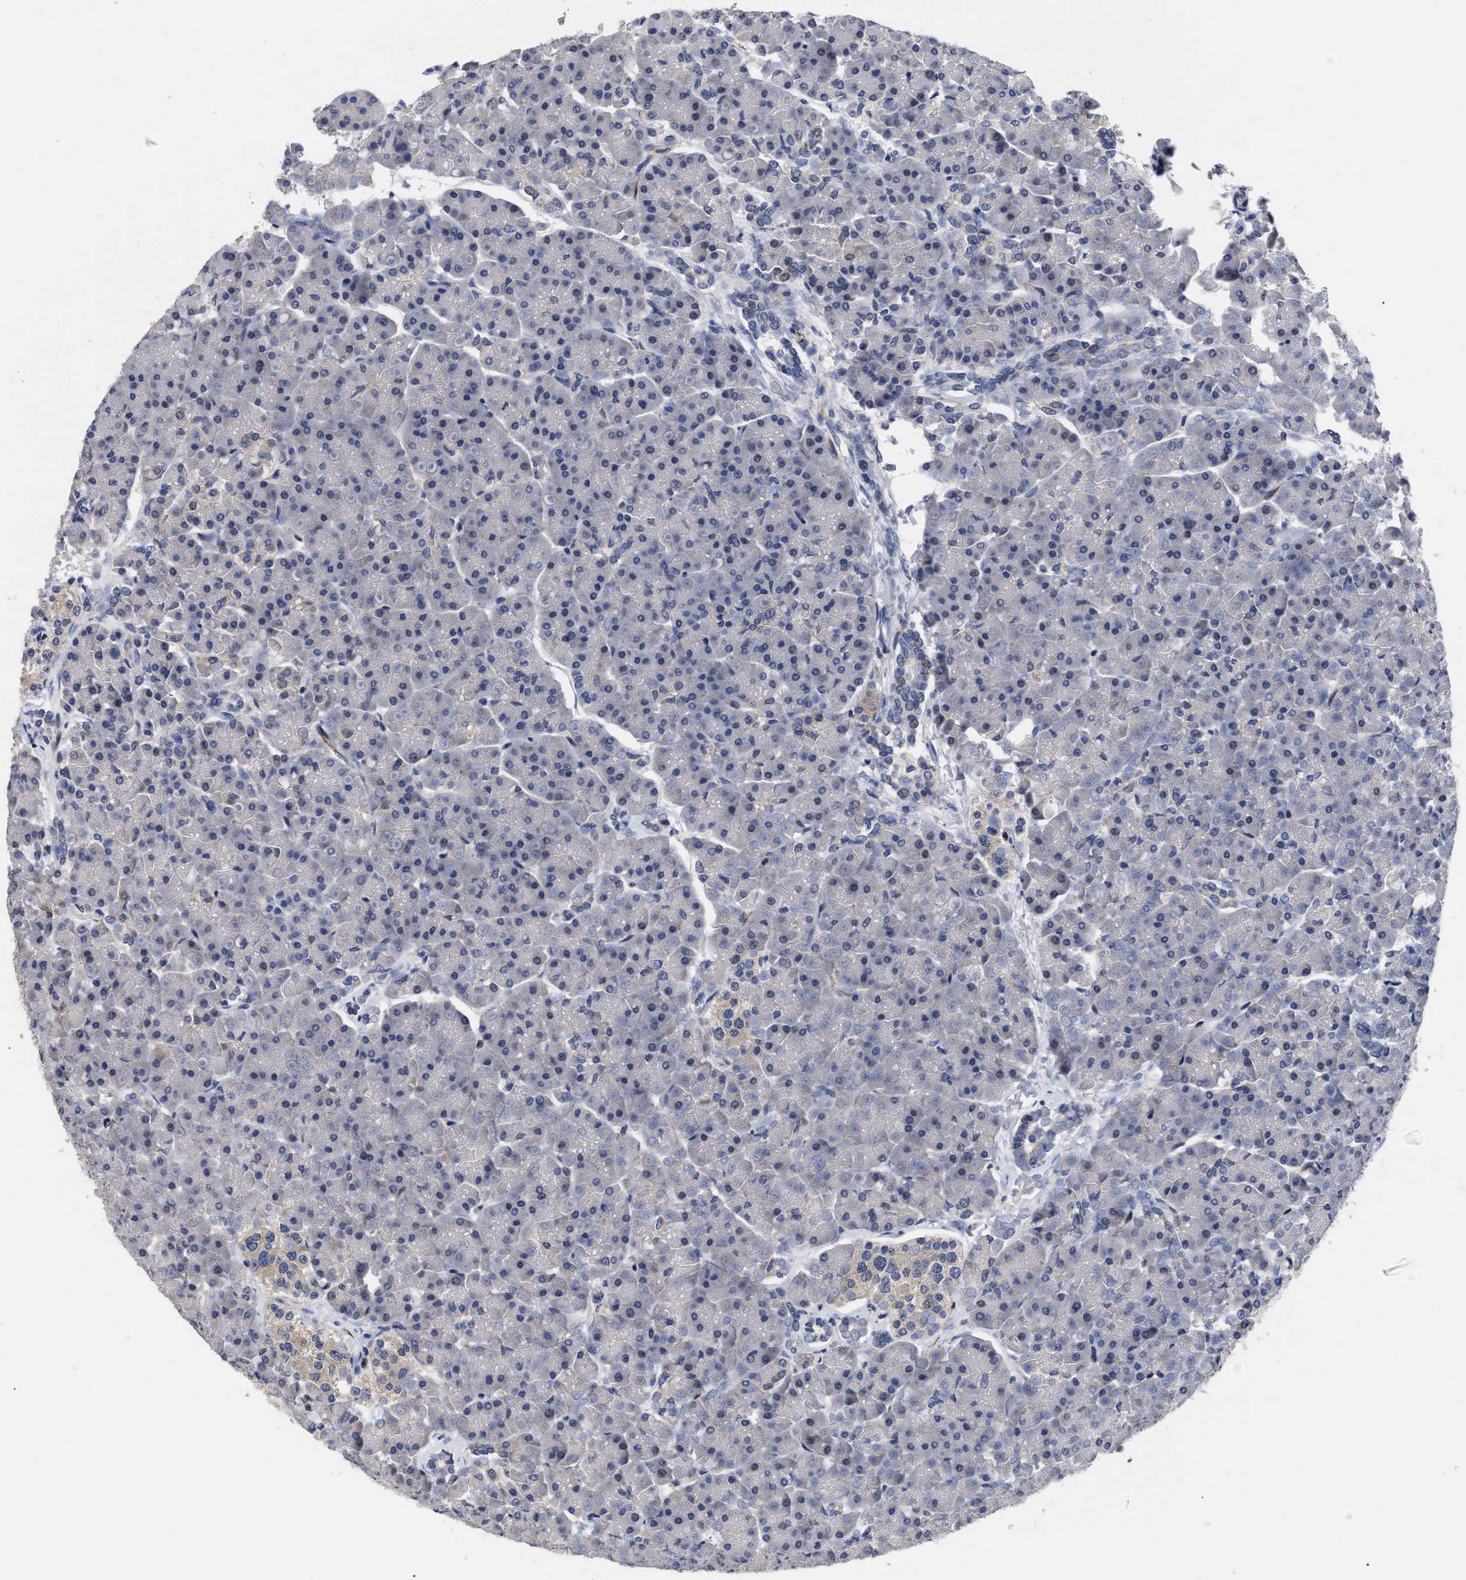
{"staining": {"intensity": "negative", "quantity": "none", "location": "none"}, "tissue": "pancreas", "cell_type": "Exocrine glandular cells", "image_type": "normal", "snomed": [{"axis": "morphology", "description": "Normal tissue, NOS"}, {"axis": "topography", "description": "Pancreas"}], "caption": "High power microscopy histopathology image of an IHC photomicrograph of unremarkable pancreas, revealing no significant staining in exocrine glandular cells. (DAB immunohistochemistry visualized using brightfield microscopy, high magnification).", "gene": "CCN5", "patient": {"sex": "female", "age": 70}}